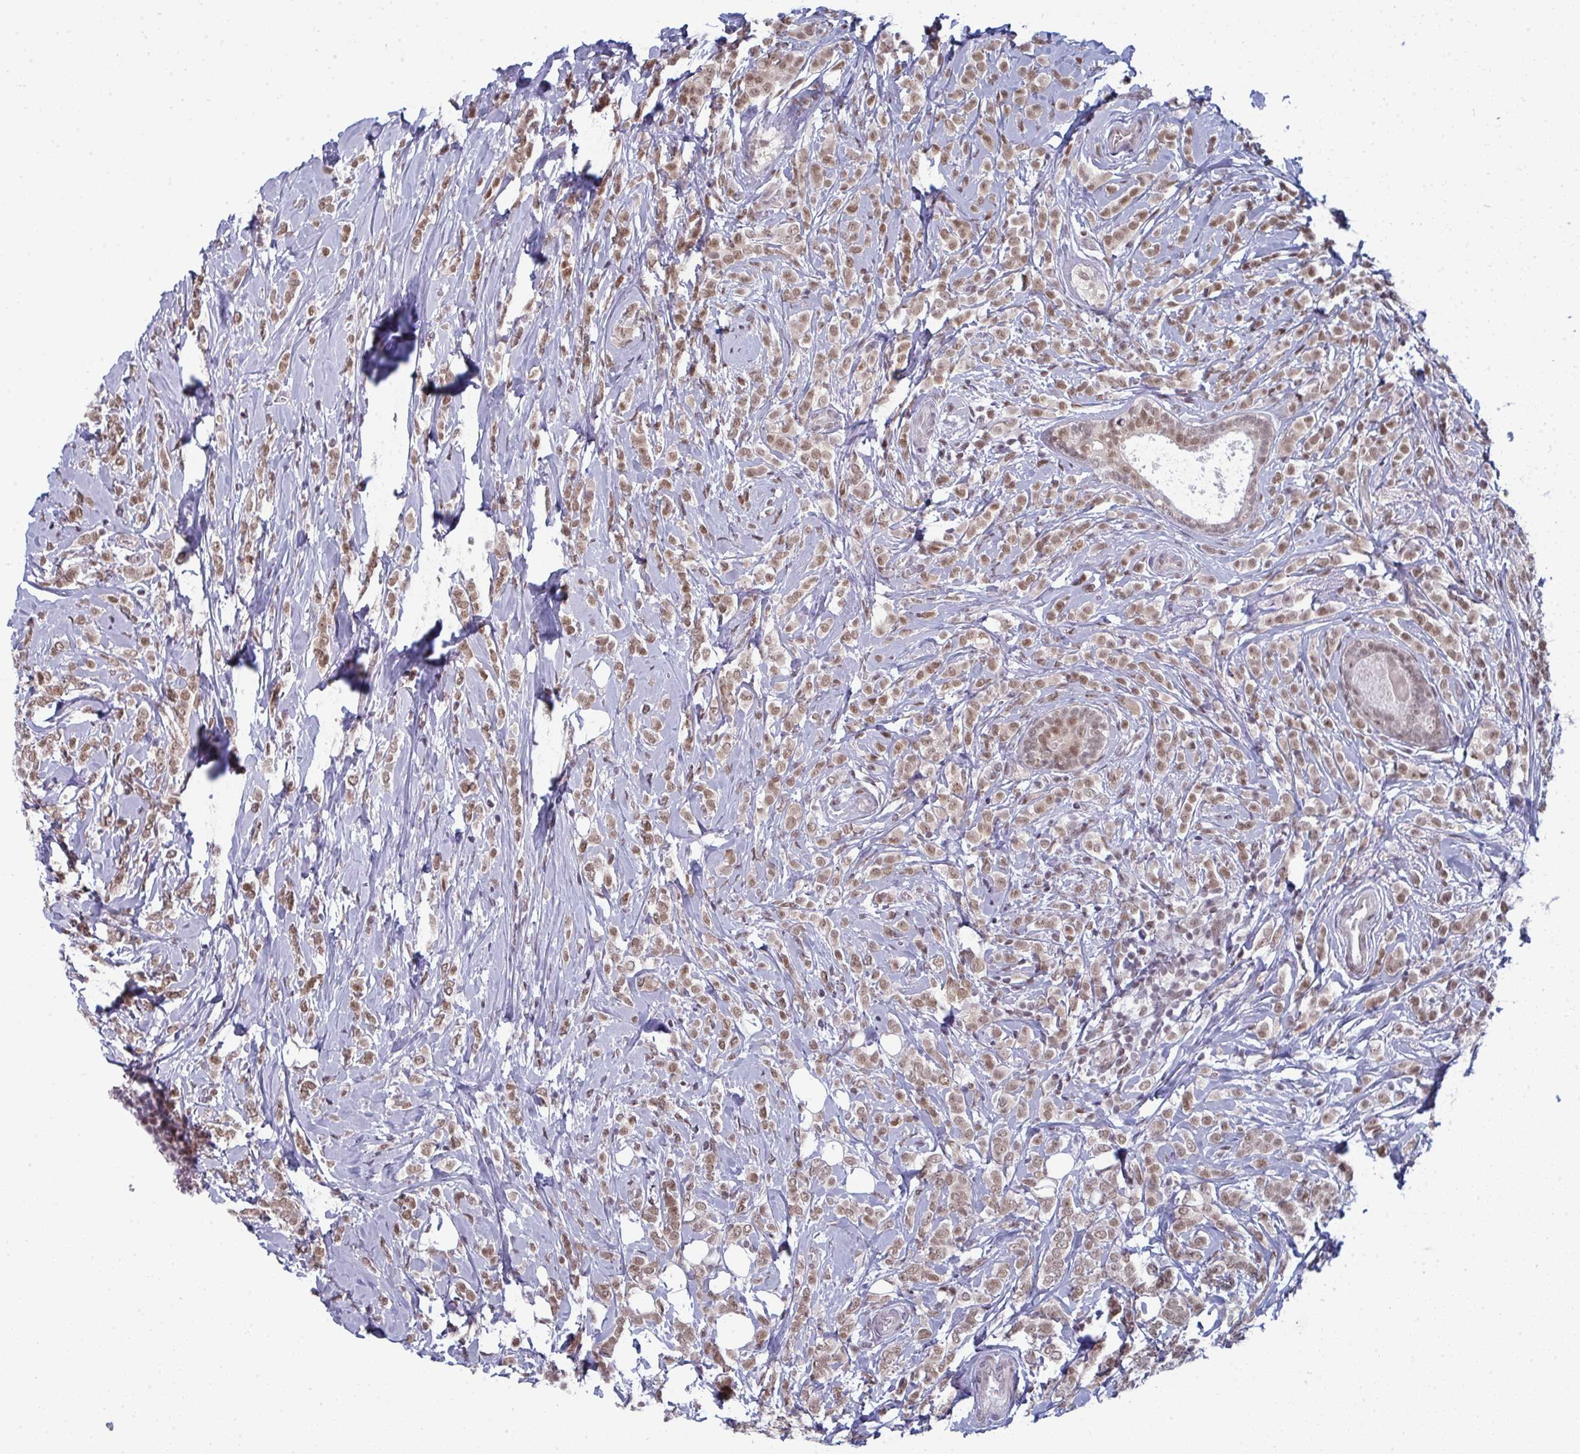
{"staining": {"intensity": "weak", "quantity": ">75%", "location": "nuclear"}, "tissue": "breast cancer", "cell_type": "Tumor cells", "image_type": "cancer", "snomed": [{"axis": "morphology", "description": "Lobular carcinoma"}, {"axis": "topography", "description": "Breast"}], "caption": "Immunohistochemistry of human breast cancer demonstrates low levels of weak nuclear expression in about >75% of tumor cells. Nuclei are stained in blue.", "gene": "ATF1", "patient": {"sex": "female", "age": 49}}